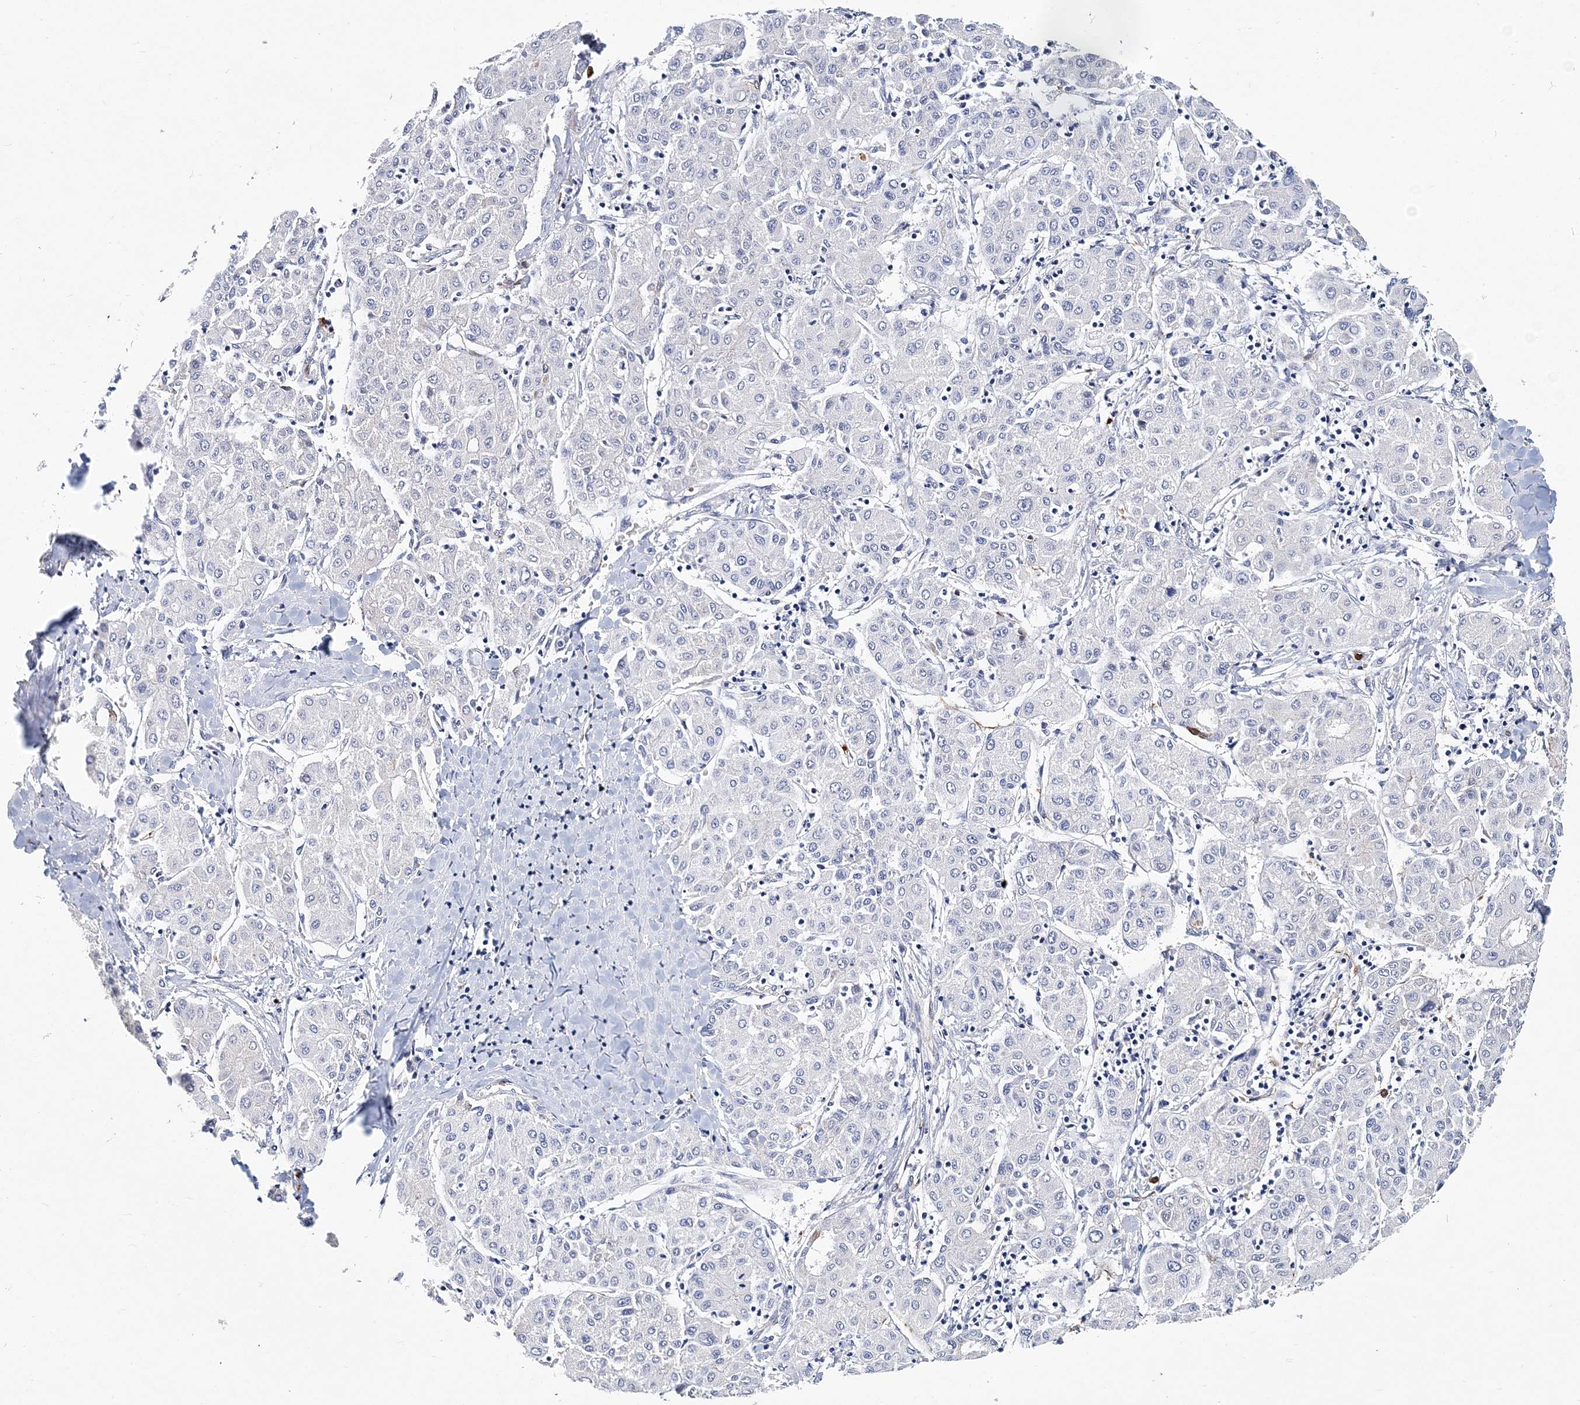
{"staining": {"intensity": "negative", "quantity": "none", "location": "none"}, "tissue": "liver cancer", "cell_type": "Tumor cells", "image_type": "cancer", "snomed": [{"axis": "morphology", "description": "Carcinoma, Hepatocellular, NOS"}, {"axis": "topography", "description": "Liver"}], "caption": "Immunohistochemistry photomicrograph of neoplastic tissue: human liver cancer (hepatocellular carcinoma) stained with DAB (3,3'-diaminobenzidine) reveals no significant protein positivity in tumor cells.", "gene": "ITGA2B", "patient": {"sex": "male", "age": 65}}